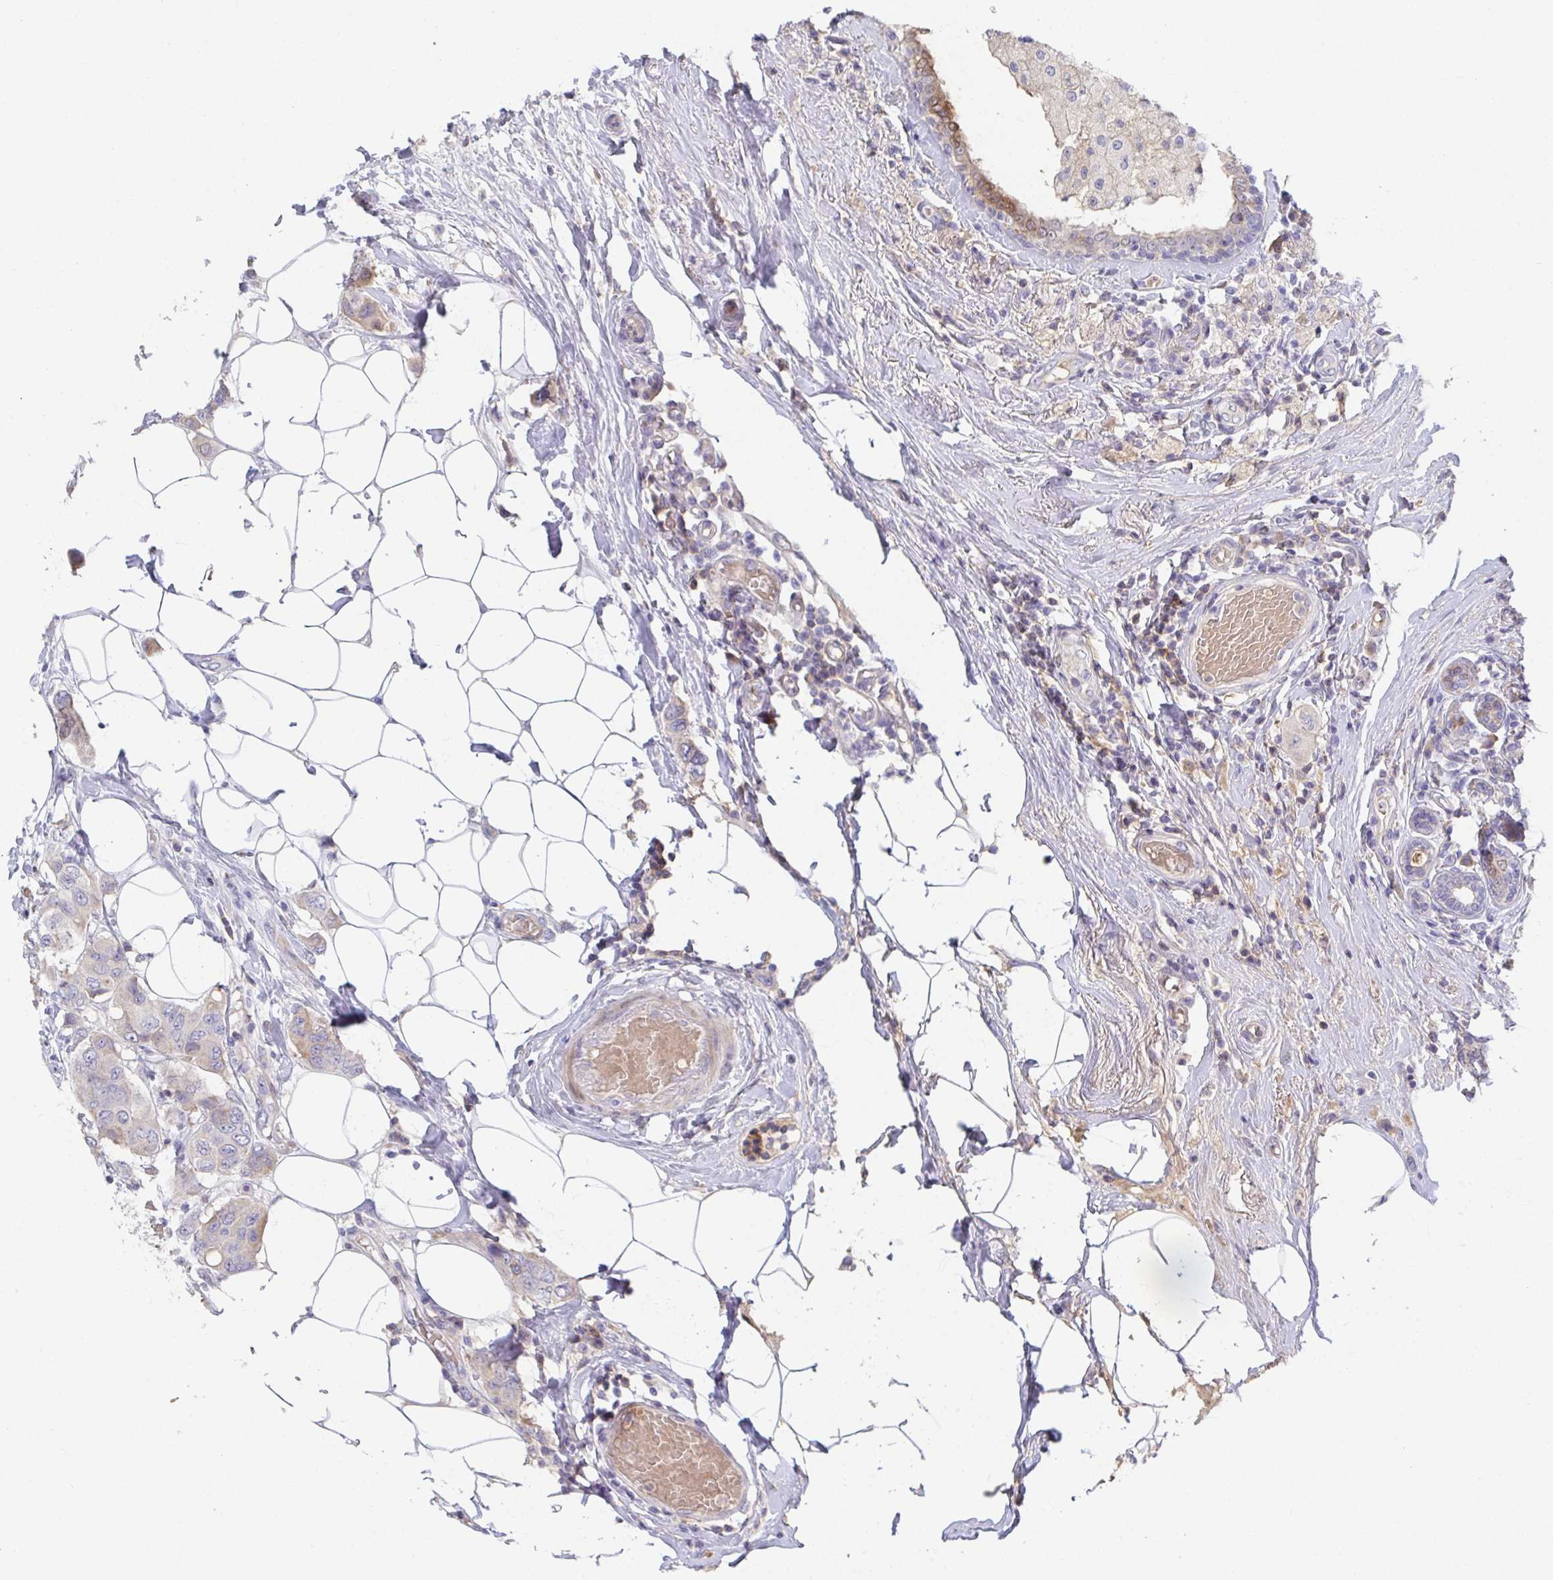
{"staining": {"intensity": "weak", "quantity": "<25%", "location": "cytoplasmic/membranous"}, "tissue": "breast cancer", "cell_type": "Tumor cells", "image_type": "cancer", "snomed": [{"axis": "morphology", "description": "Lobular carcinoma"}, {"axis": "topography", "description": "Breast"}], "caption": "A photomicrograph of breast cancer stained for a protein displays no brown staining in tumor cells.", "gene": "ANO5", "patient": {"sex": "female", "age": 51}}